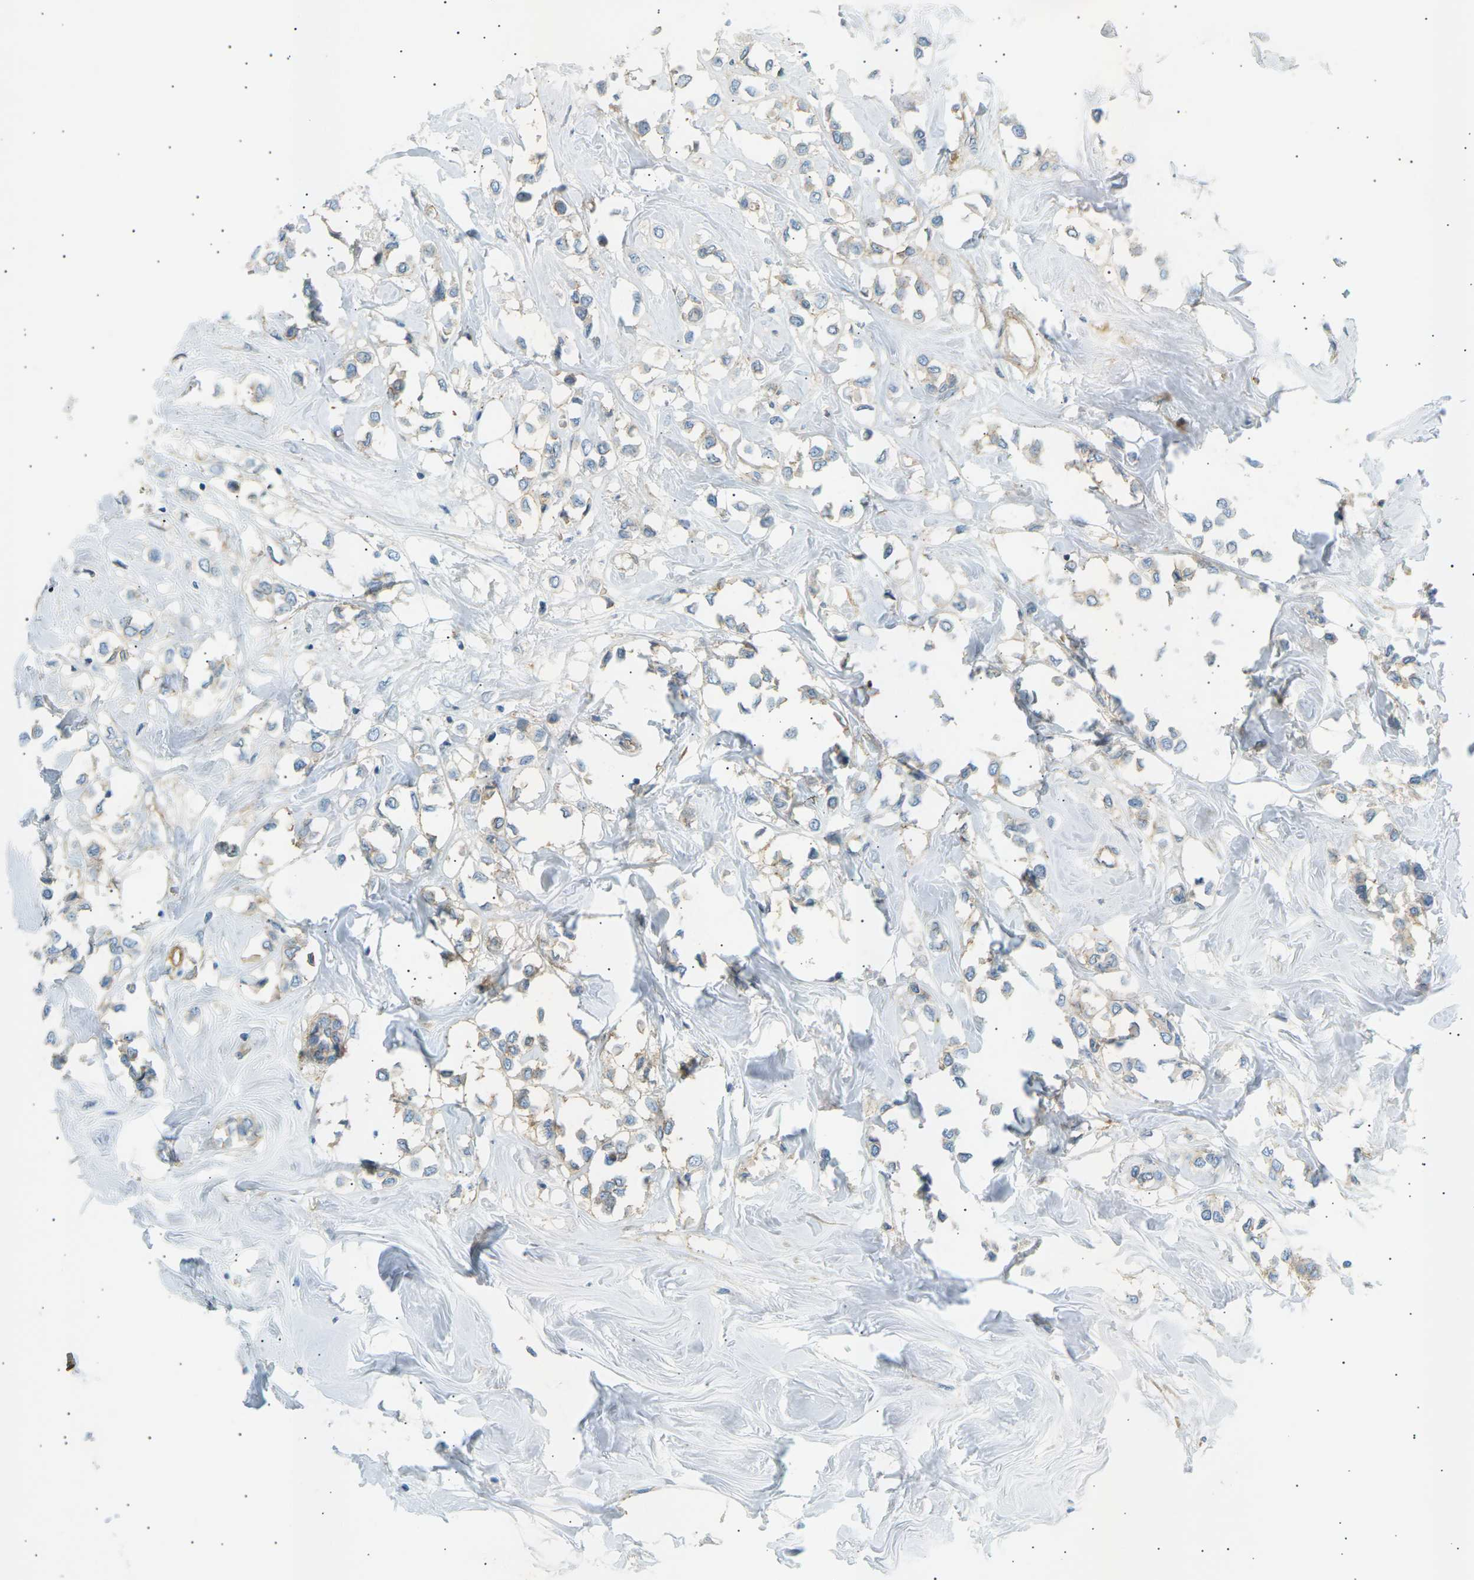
{"staining": {"intensity": "weak", "quantity": "<25%", "location": "cytoplasmic/membranous"}, "tissue": "breast cancer", "cell_type": "Tumor cells", "image_type": "cancer", "snomed": [{"axis": "morphology", "description": "Lobular carcinoma"}, {"axis": "topography", "description": "Breast"}], "caption": "Immunohistochemistry (IHC) of human breast cancer reveals no positivity in tumor cells. (Immunohistochemistry (IHC), brightfield microscopy, high magnification).", "gene": "ATP2B4", "patient": {"sex": "female", "age": 51}}